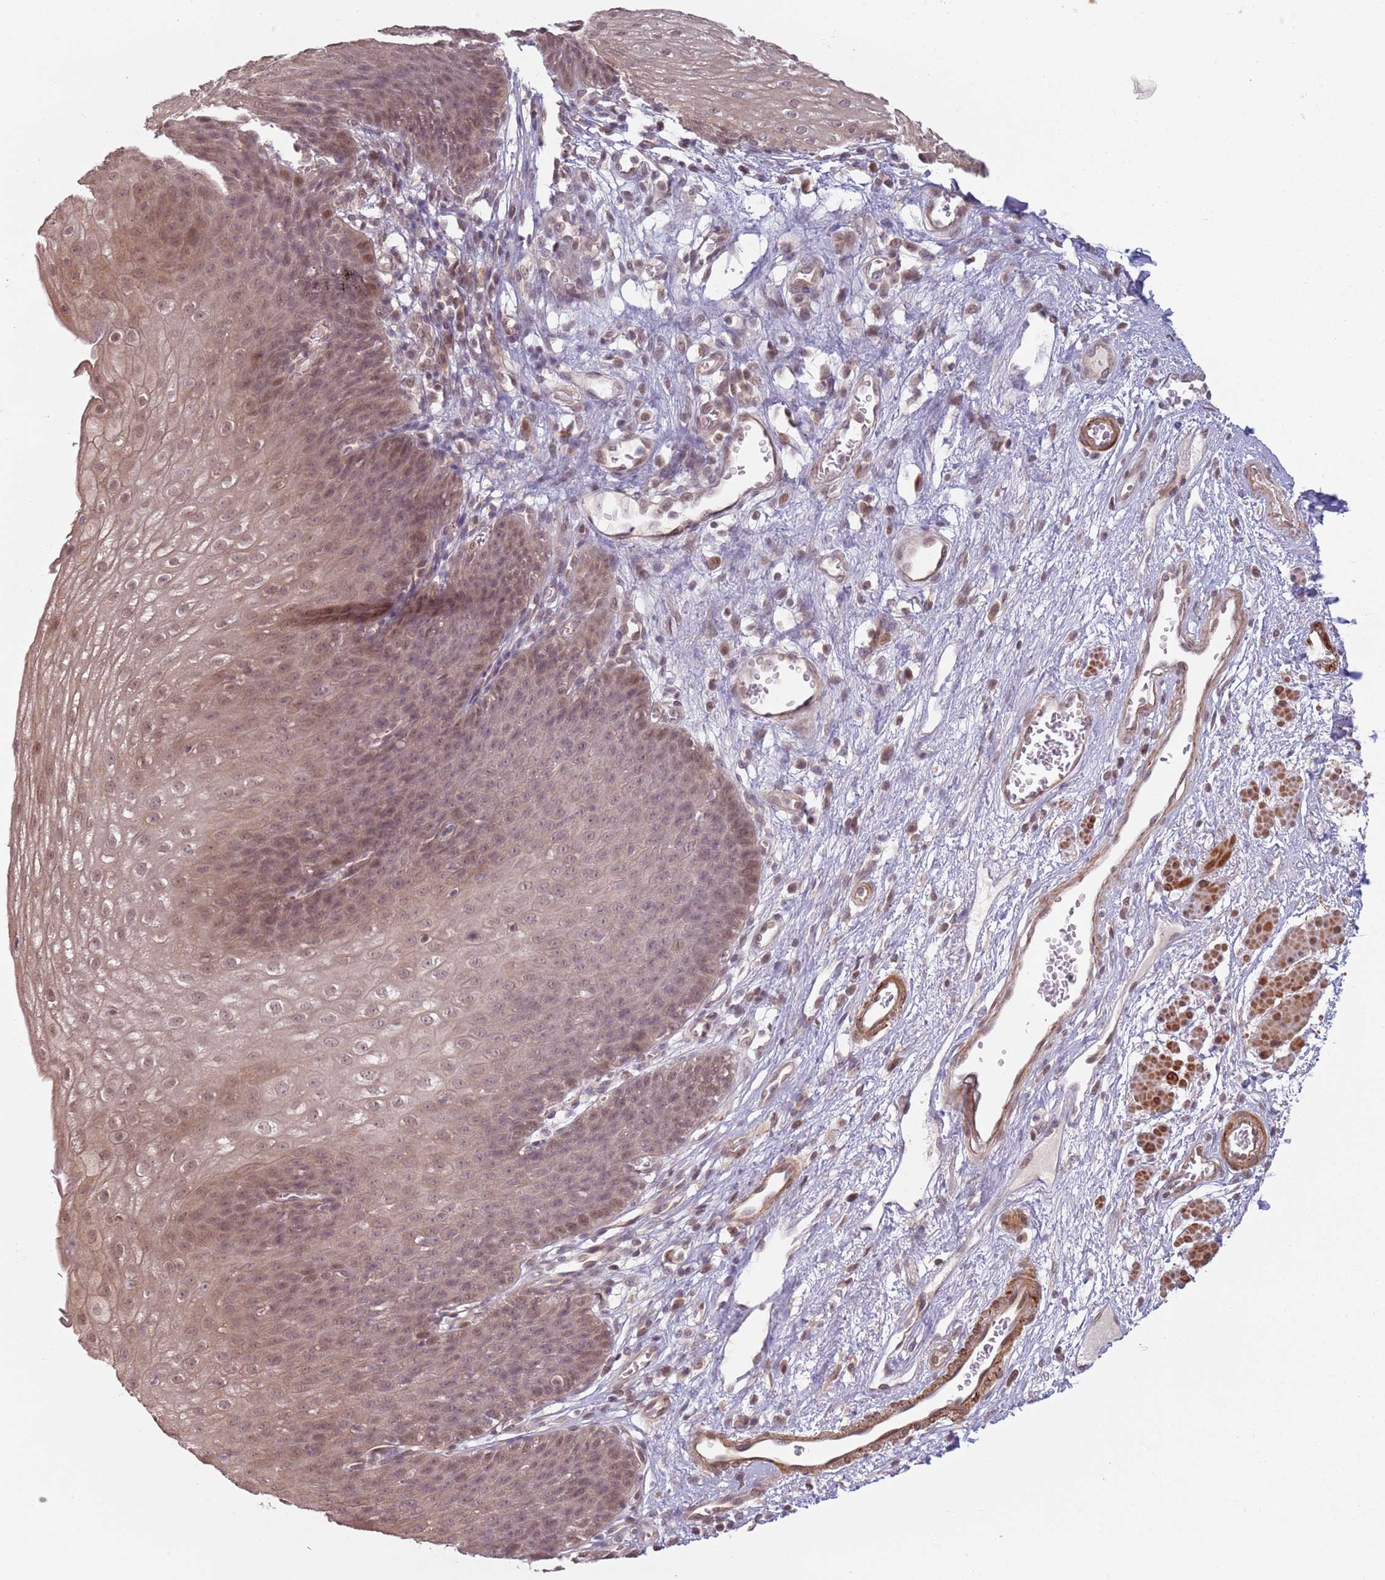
{"staining": {"intensity": "moderate", "quantity": "25%-75%", "location": "cytoplasmic/membranous,nuclear"}, "tissue": "esophagus", "cell_type": "Squamous epithelial cells", "image_type": "normal", "snomed": [{"axis": "morphology", "description": "Normal tissue, NOS"}, {"axis": "topography", "description": "Esophagus"}], "caption": "IHC photomicrograph of benign esophagus: human esophagus stained using IHC displays medium levels of moderate protein expression localized specifically in the cytoplasmic/membranous,nuclear of squamous epithelial cells, appearing as a cytoplasmic/membranous,nuclear brown color.", "gene": "CCDC154", "patient": {"sex": "male", "age": 71}}